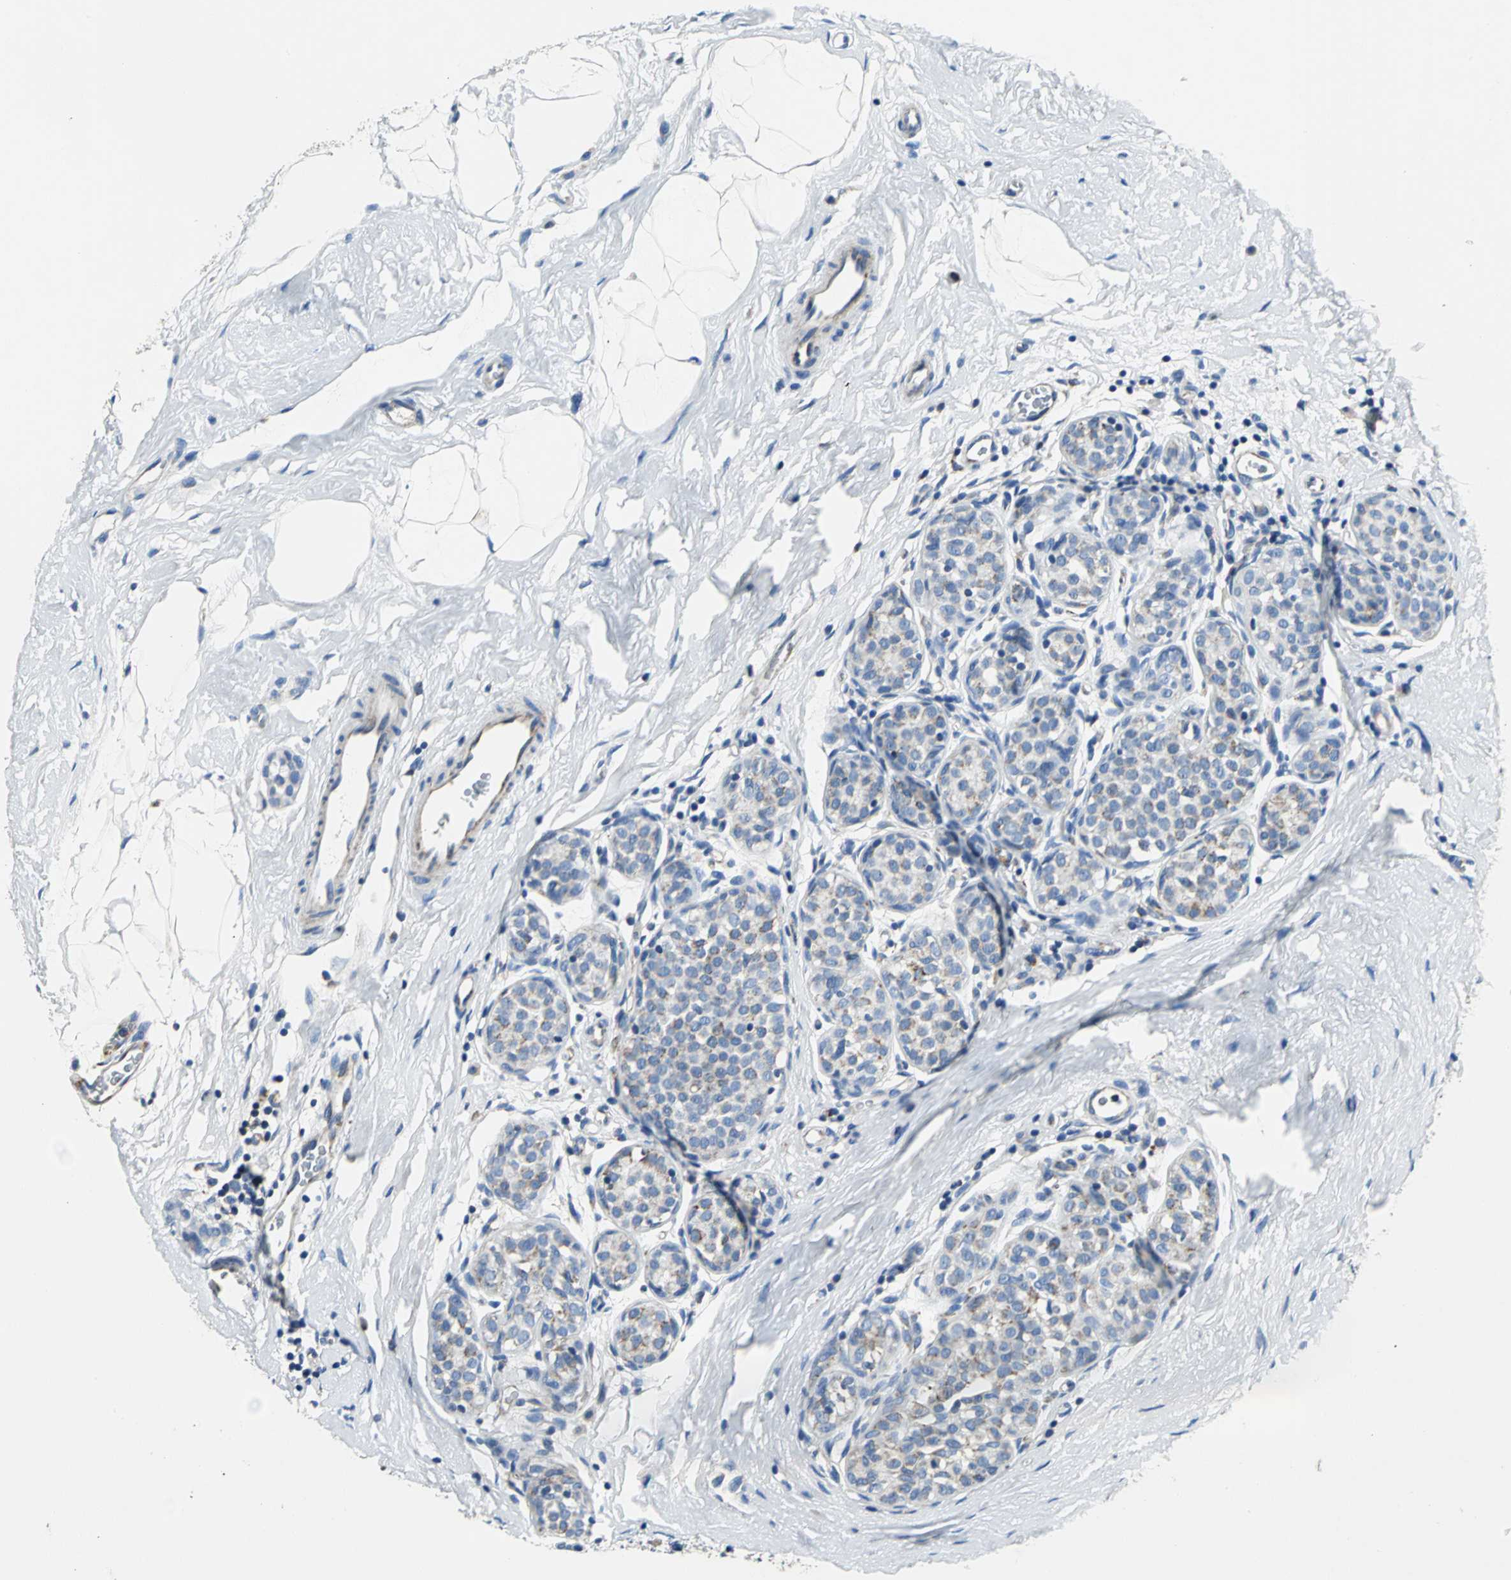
{"staining": {"intensity": "weak", "quantity": "25%-75%", "location": "cytoplasmic/membranous"}, "tissue": "breast cancer", "cell_type": "Tumor cells", "image_type": "cancer", "snomed": [{"axis": "morphology", "description": "Lobular carcinoma, in situ"}, {"axis": "morphology", "description": "Lobular carcinoma"}, {"axis": "topography", "description": "Breast"}], "caption": "Breast cancer tissue exhibits weak cytoplasmic/membranous expression in about 25%-75% of tumor cells, visualized by immunohistochemistry.", "gene": "IFI6", "patient": {"sex": "female", "age": 41}}